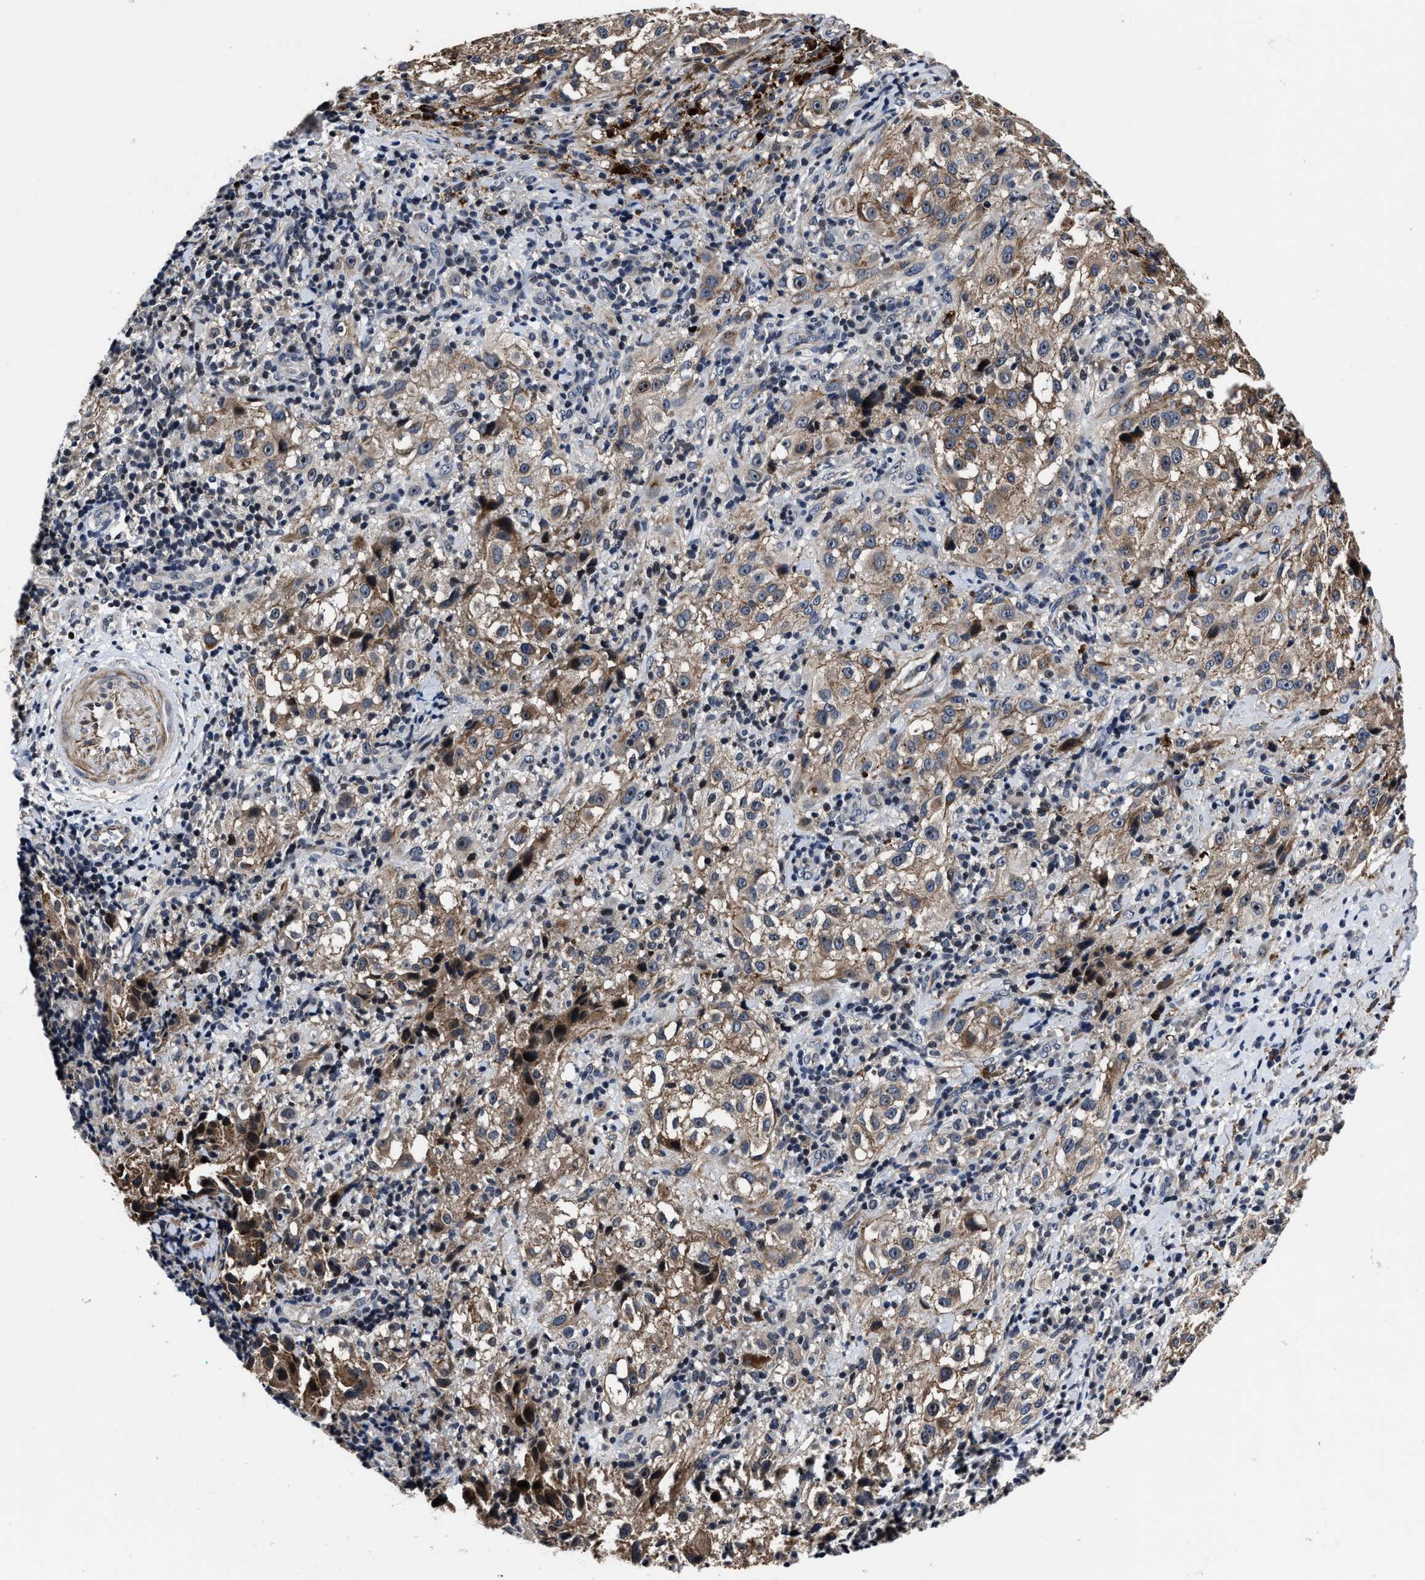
{"staining": {"intensity": "moderate", "quantity": ">75%", "location": "cytoplasmic/membranous,nuclear"}, "tissue": "melanoma", "cell_type": "Tumor cells", "image_type": "cancer", "snomed": [{"axis": "morphology", "description": "Necrosis, NOS"}, {"axis": "morphology", "description": "Malignant melanoma, NOS"}, {"axis": "topography", "description": "Skin"}], "caption": "IHC (DAB) staining of human melanoma displays moderate cytoplasmic/membranous and nuclear protein positivity in approximately >75% of tumor cells.", "gene": "RSBN1L", "patient": {"sex": "female", "age": 87}}